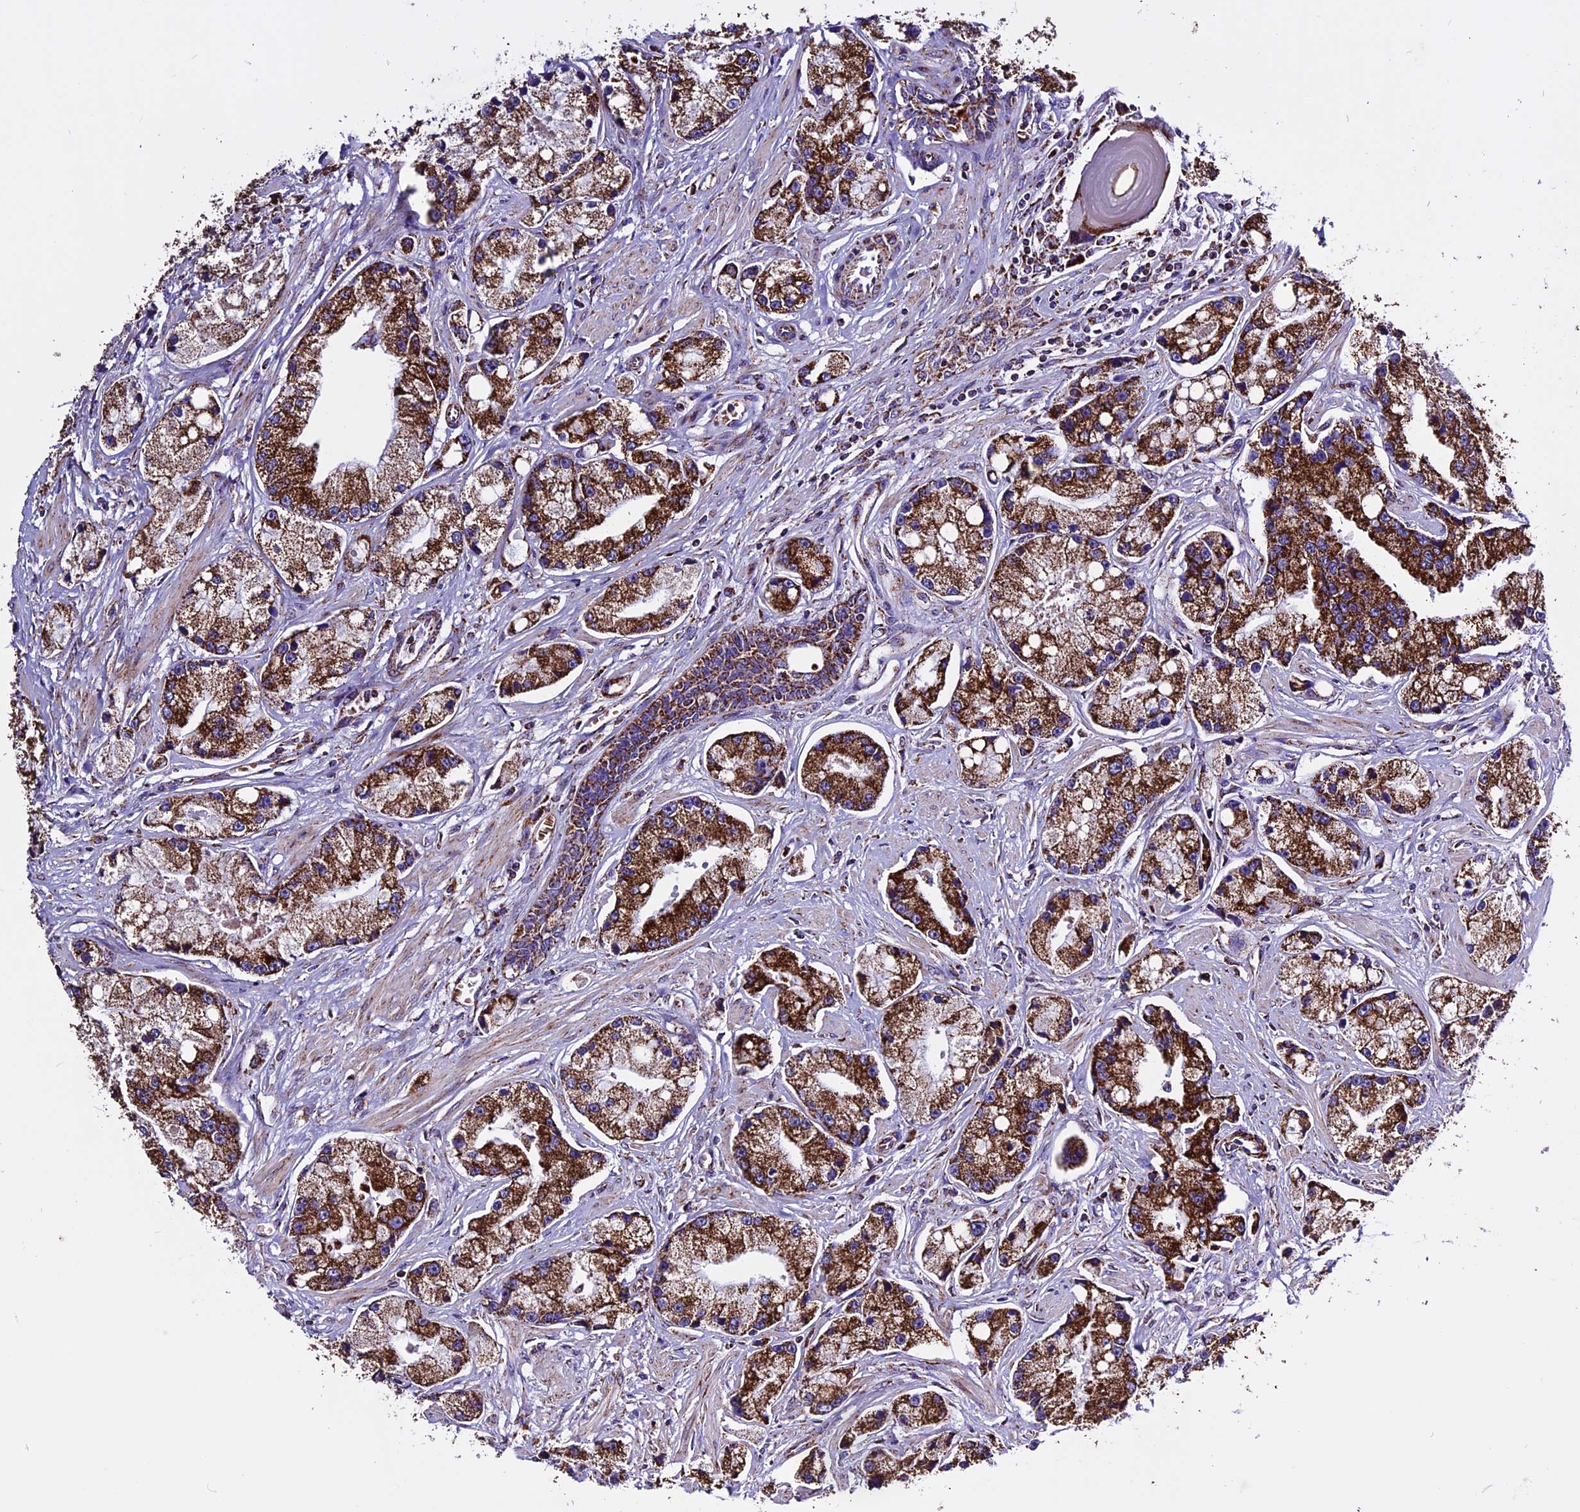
{"staining": {"intensity": "strong", "quantity": ">75%", "location": "cytoplasmic/membranous"}, "tissue": "prostate cancer", "cell_type": "Tumor cells", "image_type": "cancer", "snomed": [{"axis": "morphology", "description": "Adenocarcinoma, High grade"}, {"axis": "topography", "description": "Prostate"}], "caption": "Protein analysis of prostate cancer (adenocarcinoma (high-grade)) tissue displays strong cytoplasmic/membranous staining in about >75% of tumor cells.", "gene": "CX3CL1", "patient": {"sex": "male", "age": 74}}